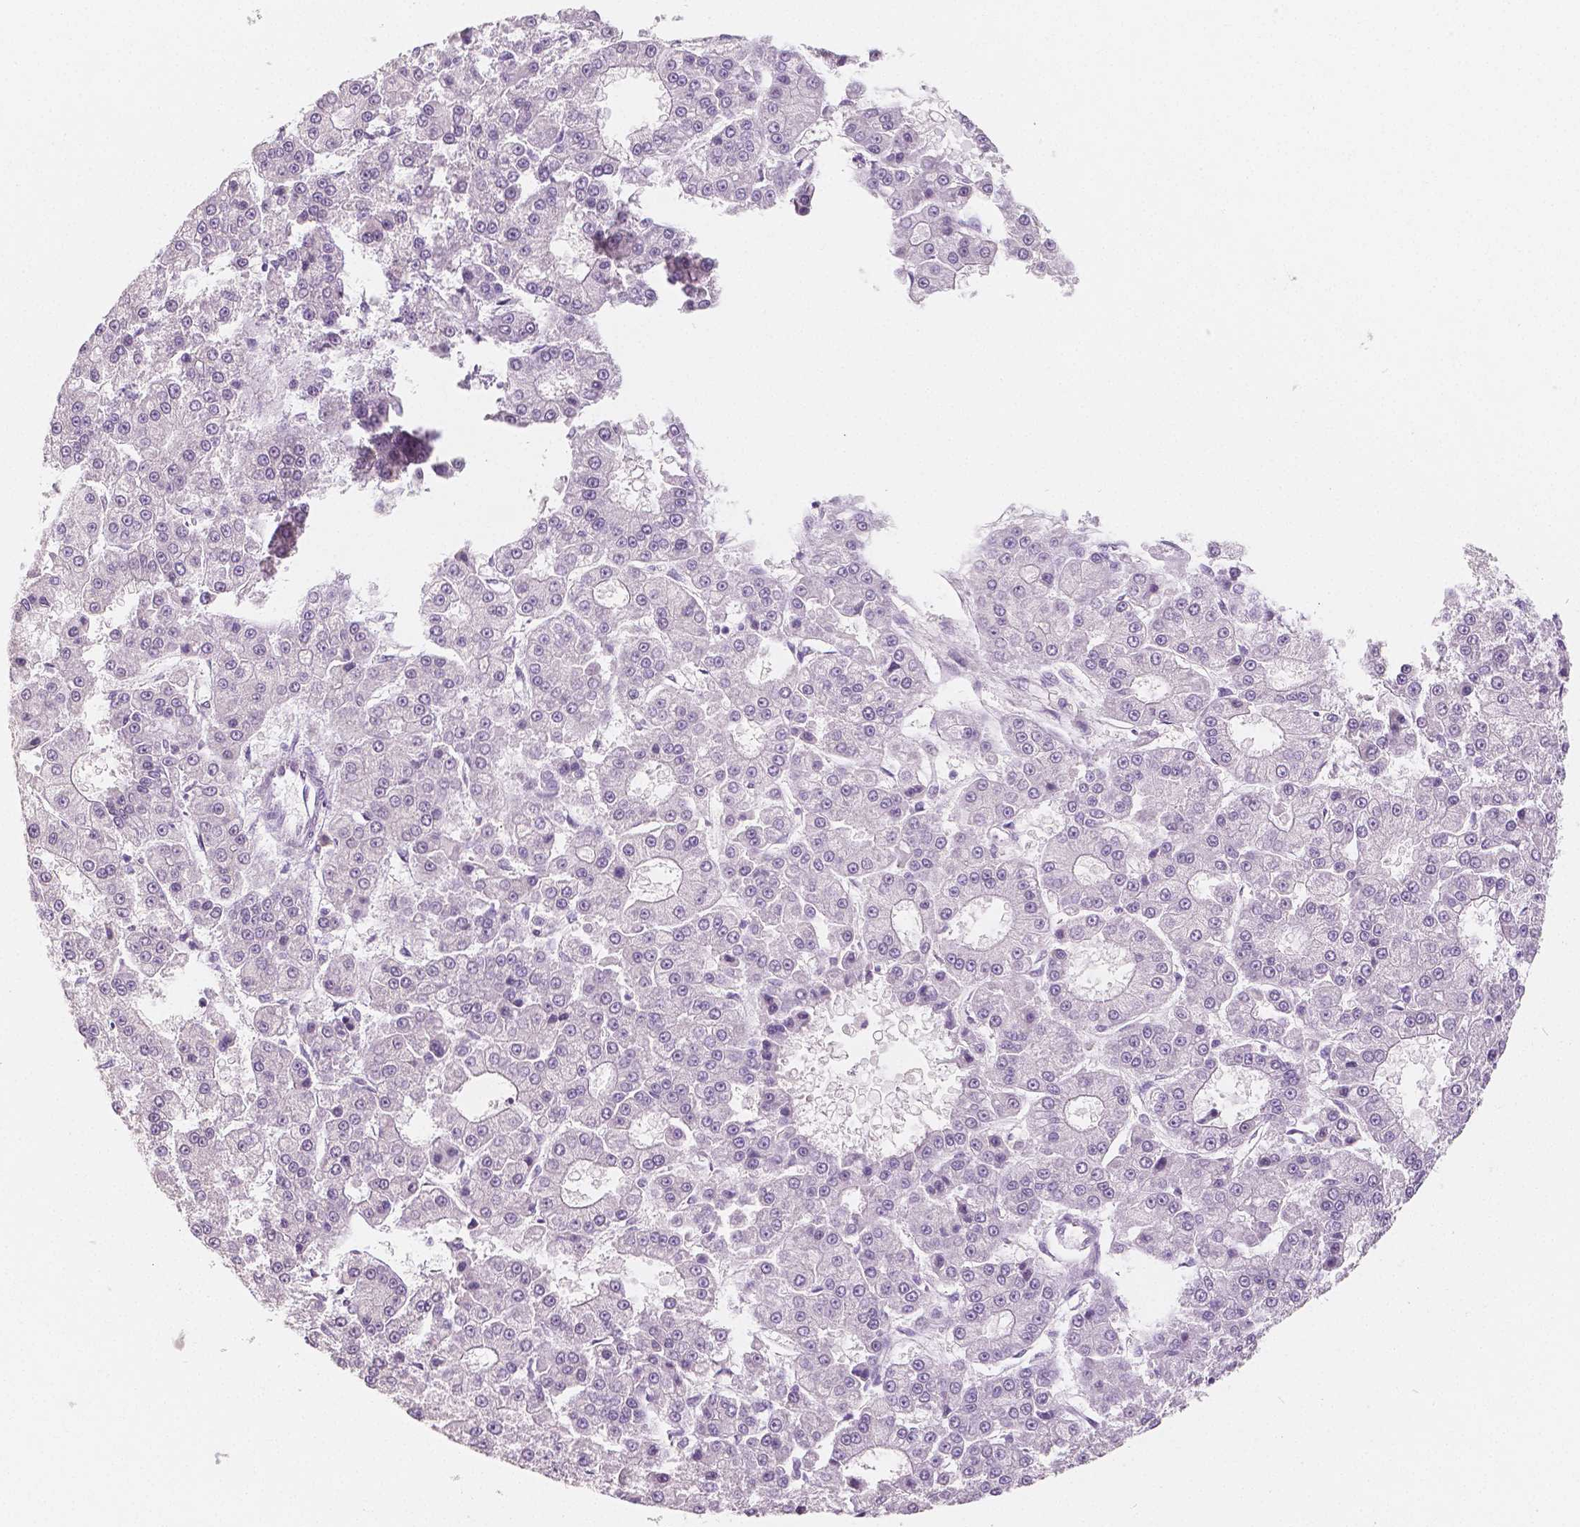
{"staining": {"intensity": "negative", "quantity": "none", "location": "none"}, "tissue": "liver cancer", "cell_type": "Tumor cells", "image_type": "cancer", "snomed": [{"axis": "morphology", "description": "Carcinoma, Hepatocellular, NOS"}, {"axis": "topography", "description": "Liver"}], "caption": "This is an immunohistochemistry (IHC) histopathology image of liver hepatocellular carcinoma. There is no positivity in tumor cells.", "gene": "KDM5B", "patient": {"sex": "male", "age": 70}}